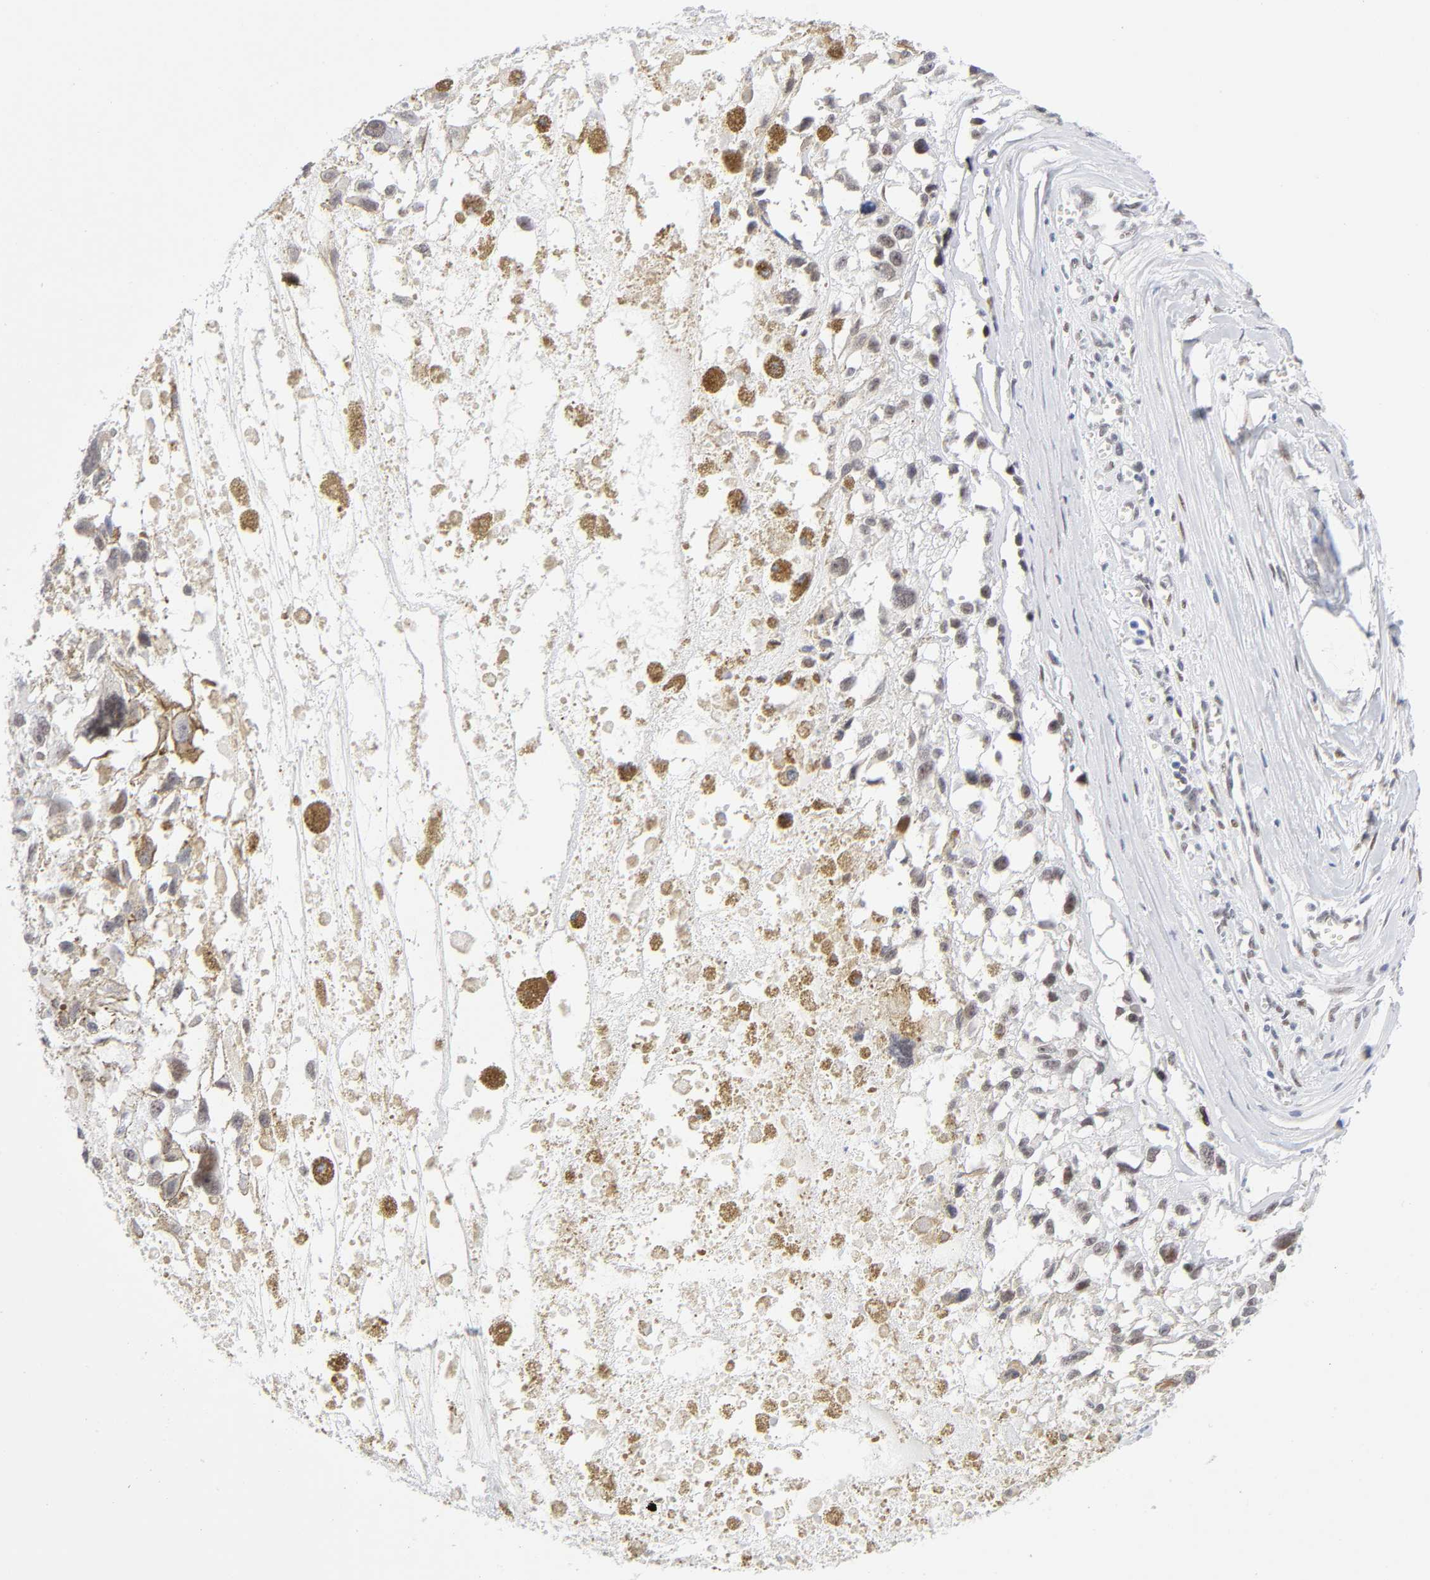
{"staining": {"intensity": "weak", "quantity": ">75%", "location": "nuclear"}, "tissue": "melanoma", "cell_type": "Tumor cells", "image_type": "cancer", "snomed": [{"axis": "morphology", "description": "Malignant melanoma, Metastatic site"}, {"axis": "topography", "description": "Lymph node"}], "caption": "This is a micrograph of immunohistochemistry staining of malignant melanoma (metastatic site), which shows weak positivity in the nuclear of tumor cells.", "gene": "NFIC", "patient": {"sex": "male", "age": 59}}